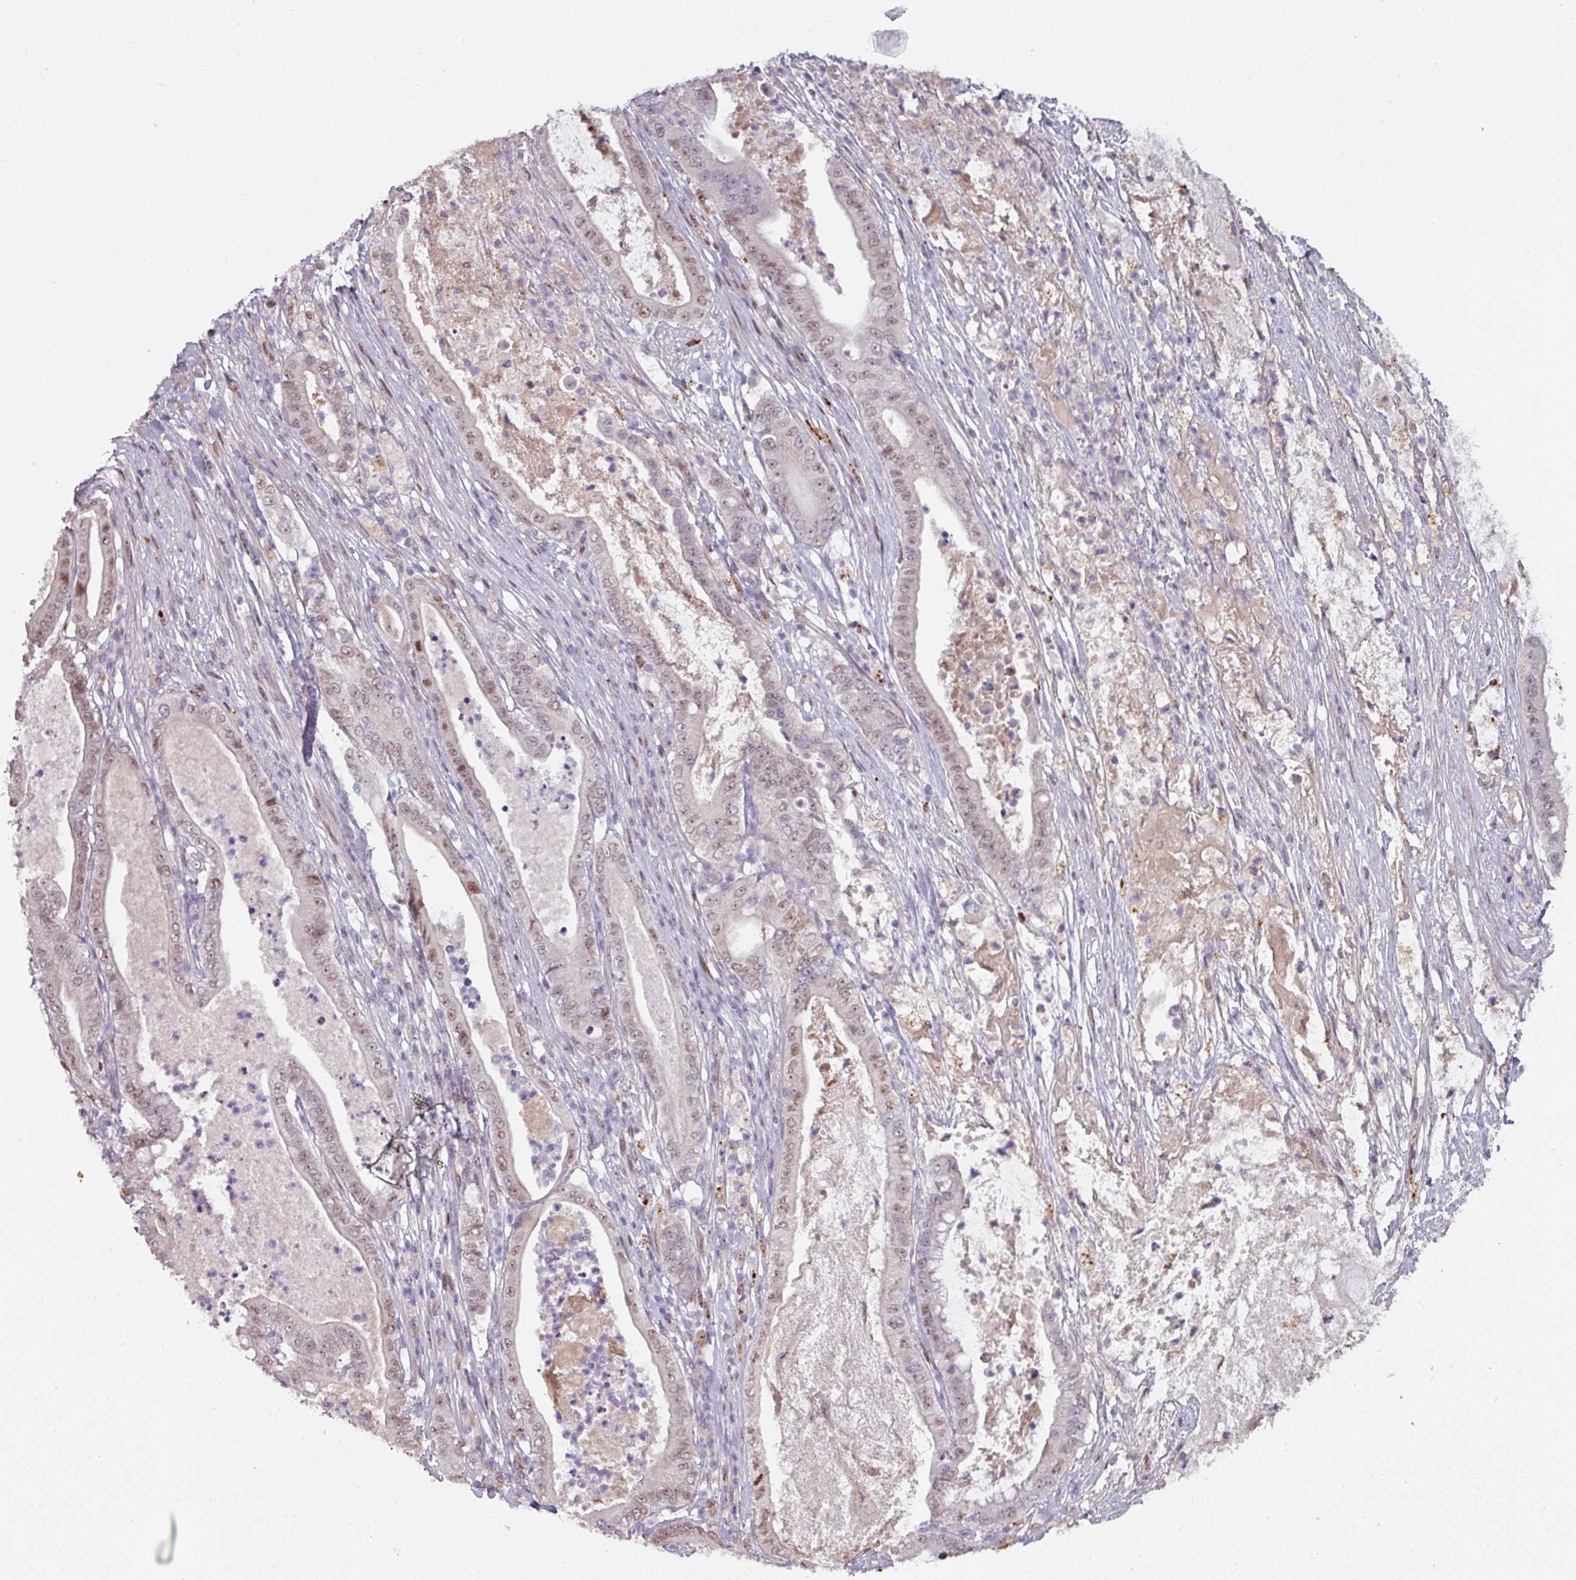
{"staining": {"intensity": "weak", "quantity": "25%-75%", "location": "nuclear"}, "tissue": "pancreatic cancer", "cell_type": "Tumor cells", "image_type": "cancer", "snomed": [{"axis": "morphology", "description": "Adenocarcinoma, NOS"}, {"axis": "topography", "description": "Pancreas"}], "caption": "Tumor cells show low levels of weak nuclear positivity in about 25%-75% of cells in human pancreatic cancer.", "gene": "SWSAP1", "patient": {"sex": "male", "age": 71}}